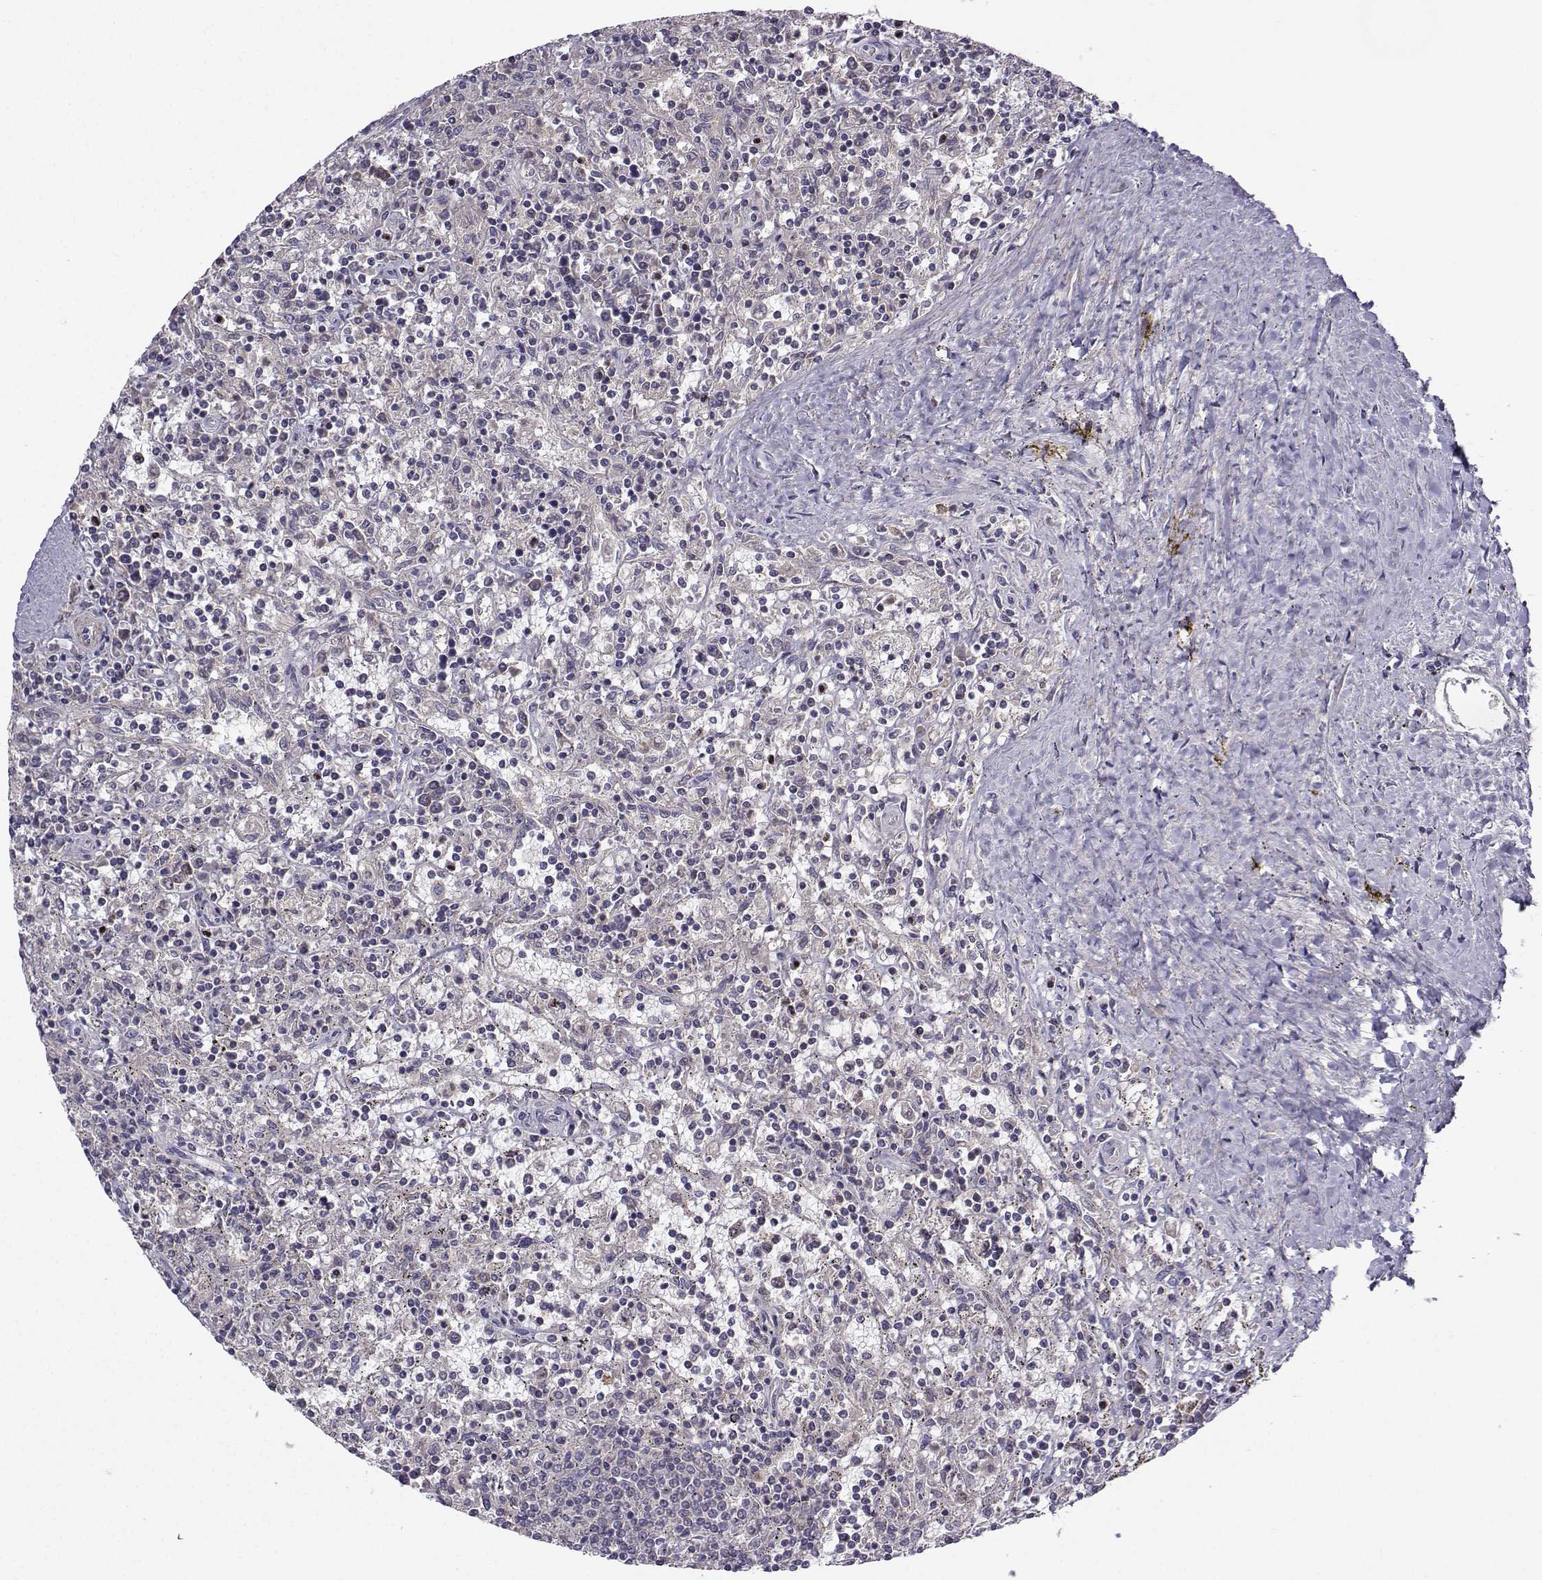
{"staining": {"intensity": "negative", "quantity": "none", "location": "none"}, "tissue": "lymphoma", "cell_type": "Tumor cells", "image_type": "cancer", "snomed": [{"axis": "morphology", "description": "Malignant lymphoma, non-Hodgkin's type, Low grade"}, {"axis": "topography", "description": "Spleen"}], "caption": "Protein analysis of low-grade malignant lymphoma, non-Hodgkin's type shows no significant staining in tumor cells. (DAB immunohistochemistry (IHC) visualized using brightfield microscopy, high magnification).", "gene": "STXBP5", "patient": {"sex": "male", "age": 62}}